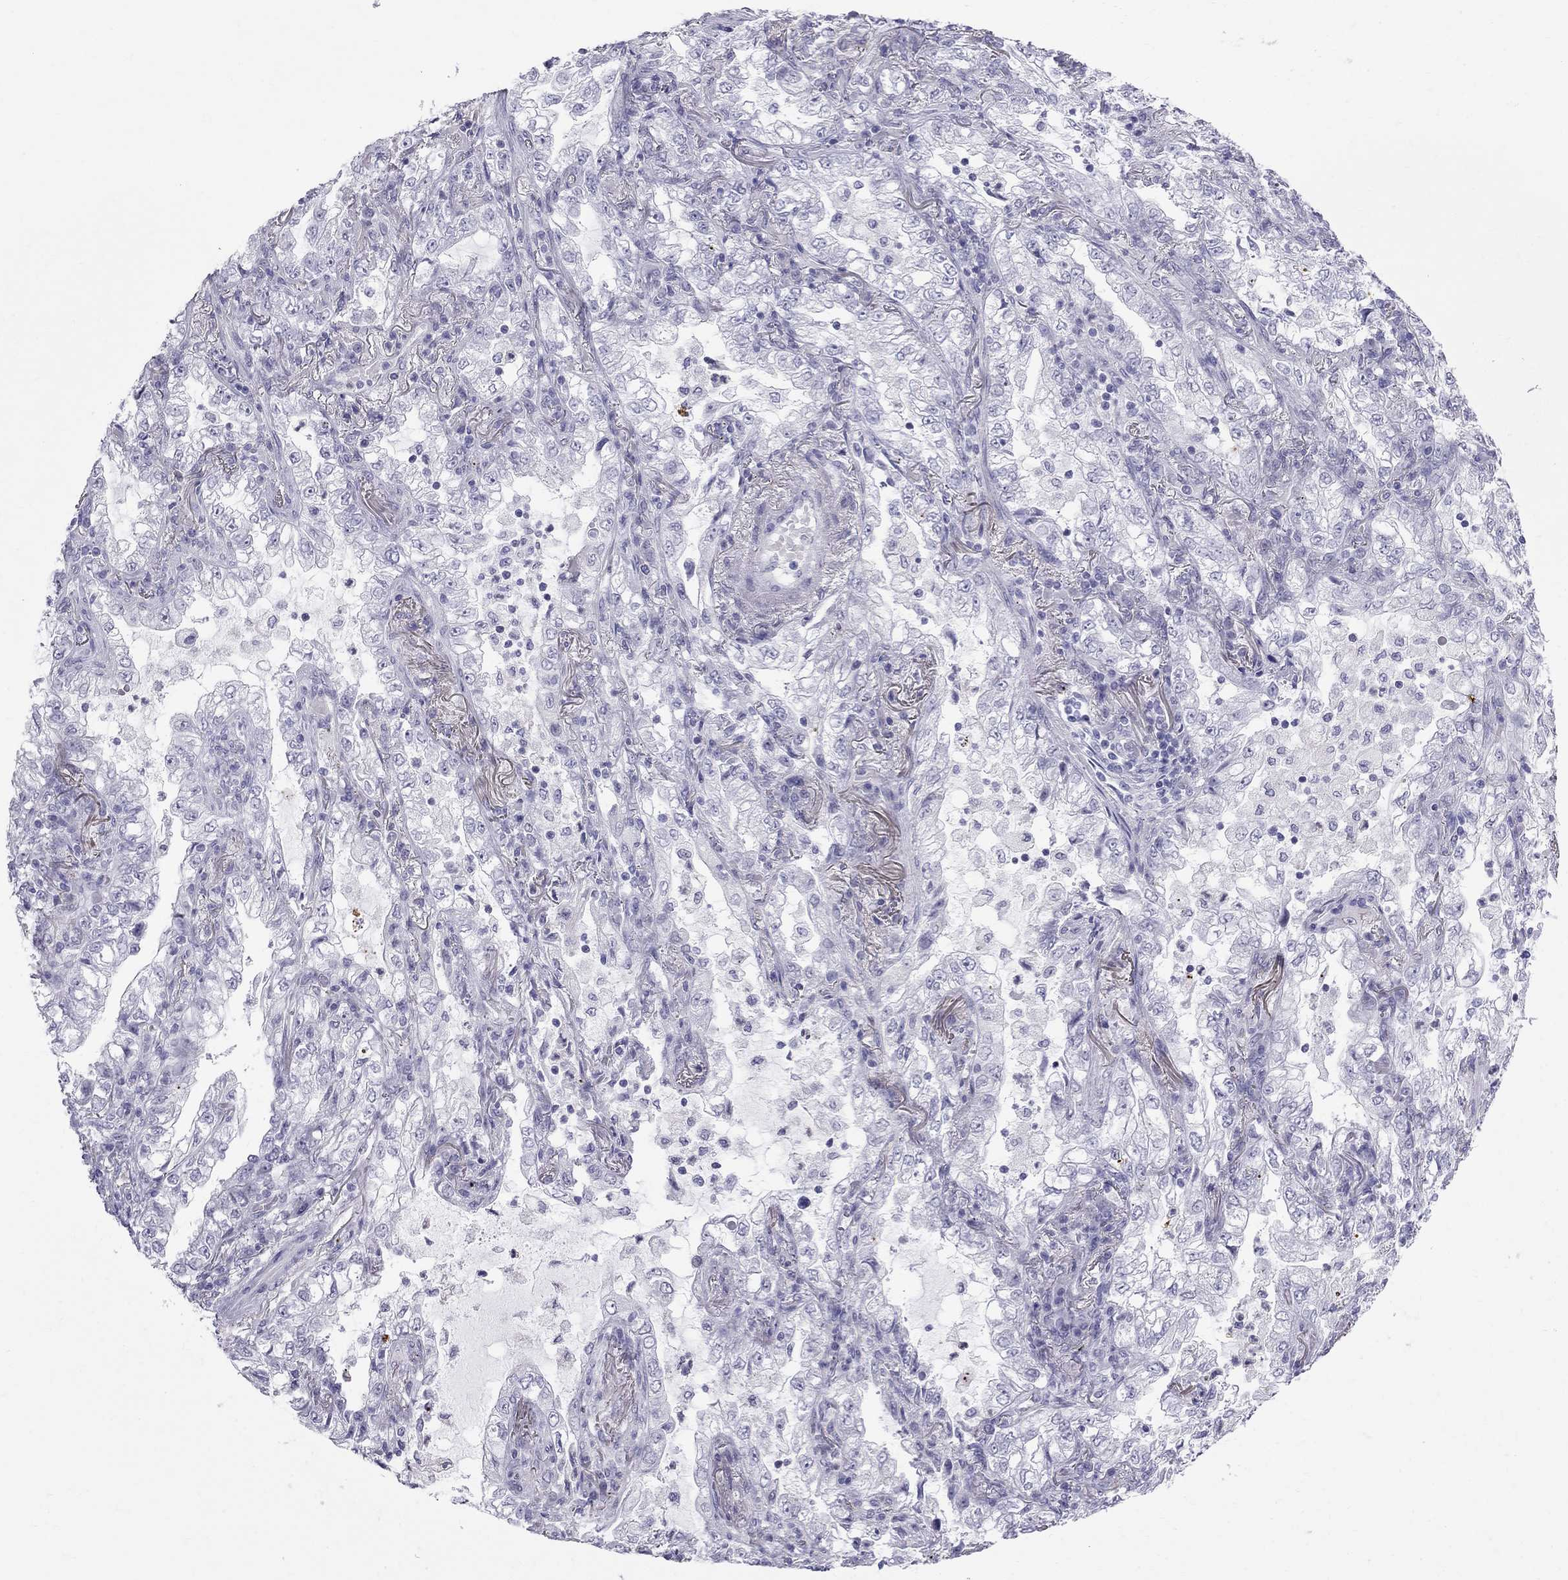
{"staining": {"intensity": "negative", "quantity": "none", "location": "none"}, "tissue": "lung cancer", "cell_type": "Tumor cells", "image_type": "cancer", "snomed": [{"axis": "morphology", "description": "Adenocarcinoma, NOS"}, {"axis": "topography", "description": "Lung"}], "caption": "IHC micrograph of human adenocarcinoma (lung) stained for a protein (brown), which demonstrates no staining in tumor cells. (DAB immunohistochemistry with hematoxylin counter stain).", "gene": "MUC15", "patient": {"sex": "female", "age": 73}}